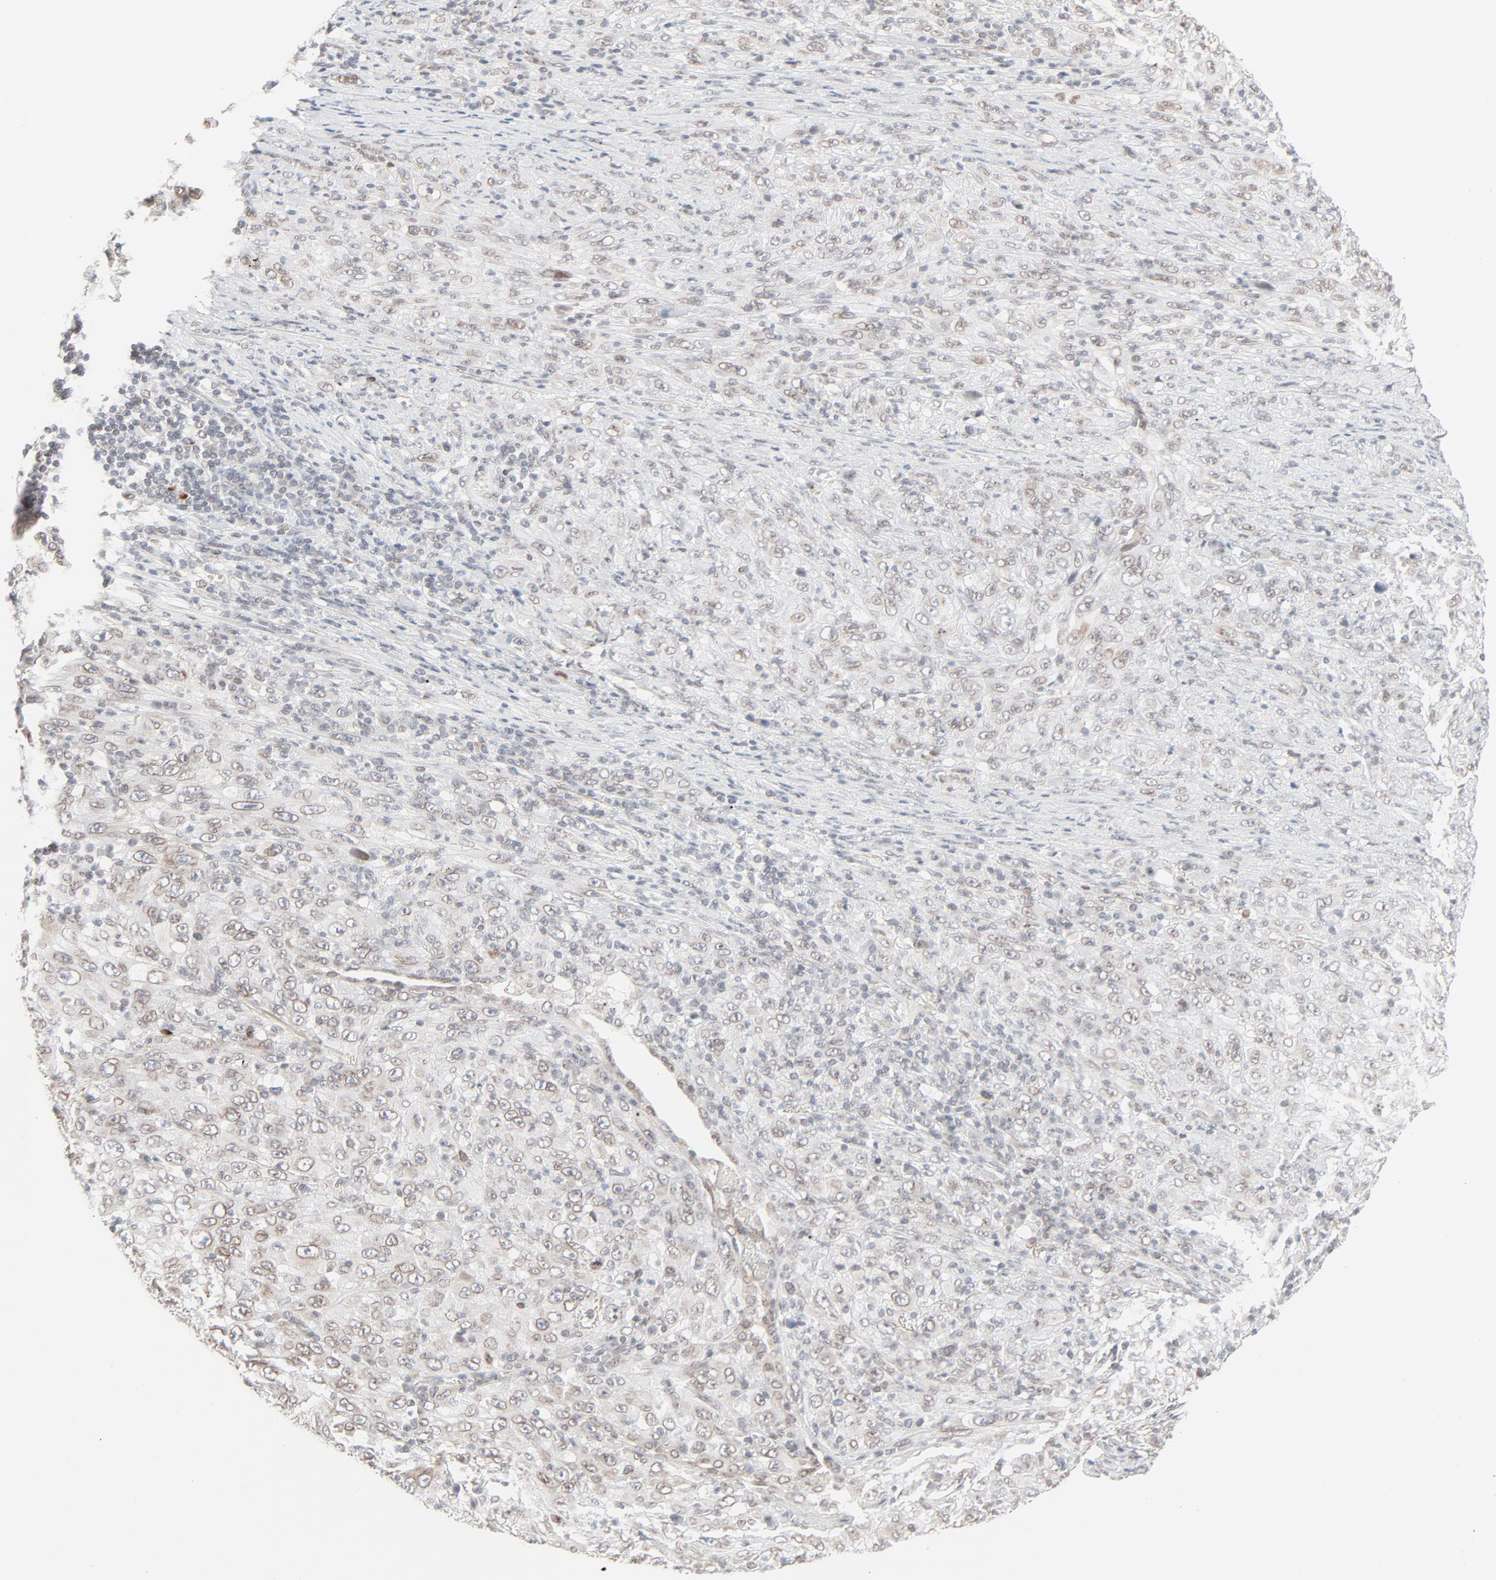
{"staining": {"intensity": "weak", "quantity": "25%-75%", "location": "cytoplasmic/membranous,nuclear"}, "tissue": "melanoma", "cell_type": "Tumor cells", "image_type": "cancer", "snomed": [{"axis": "morphology", "description": "Malignant melanoma, Metastatic site"}, {"axis": "topography", "description": "Skin"}], "caption": "Melanoma tissue demonstrates weak cytoplasmic/membranous and nuclear staining in approximately 25%-75% of tumor cells, visualized by immunohistochemistry.", "gene": "MAD1L1", "patient": {"sex": "female", "age": 56}}